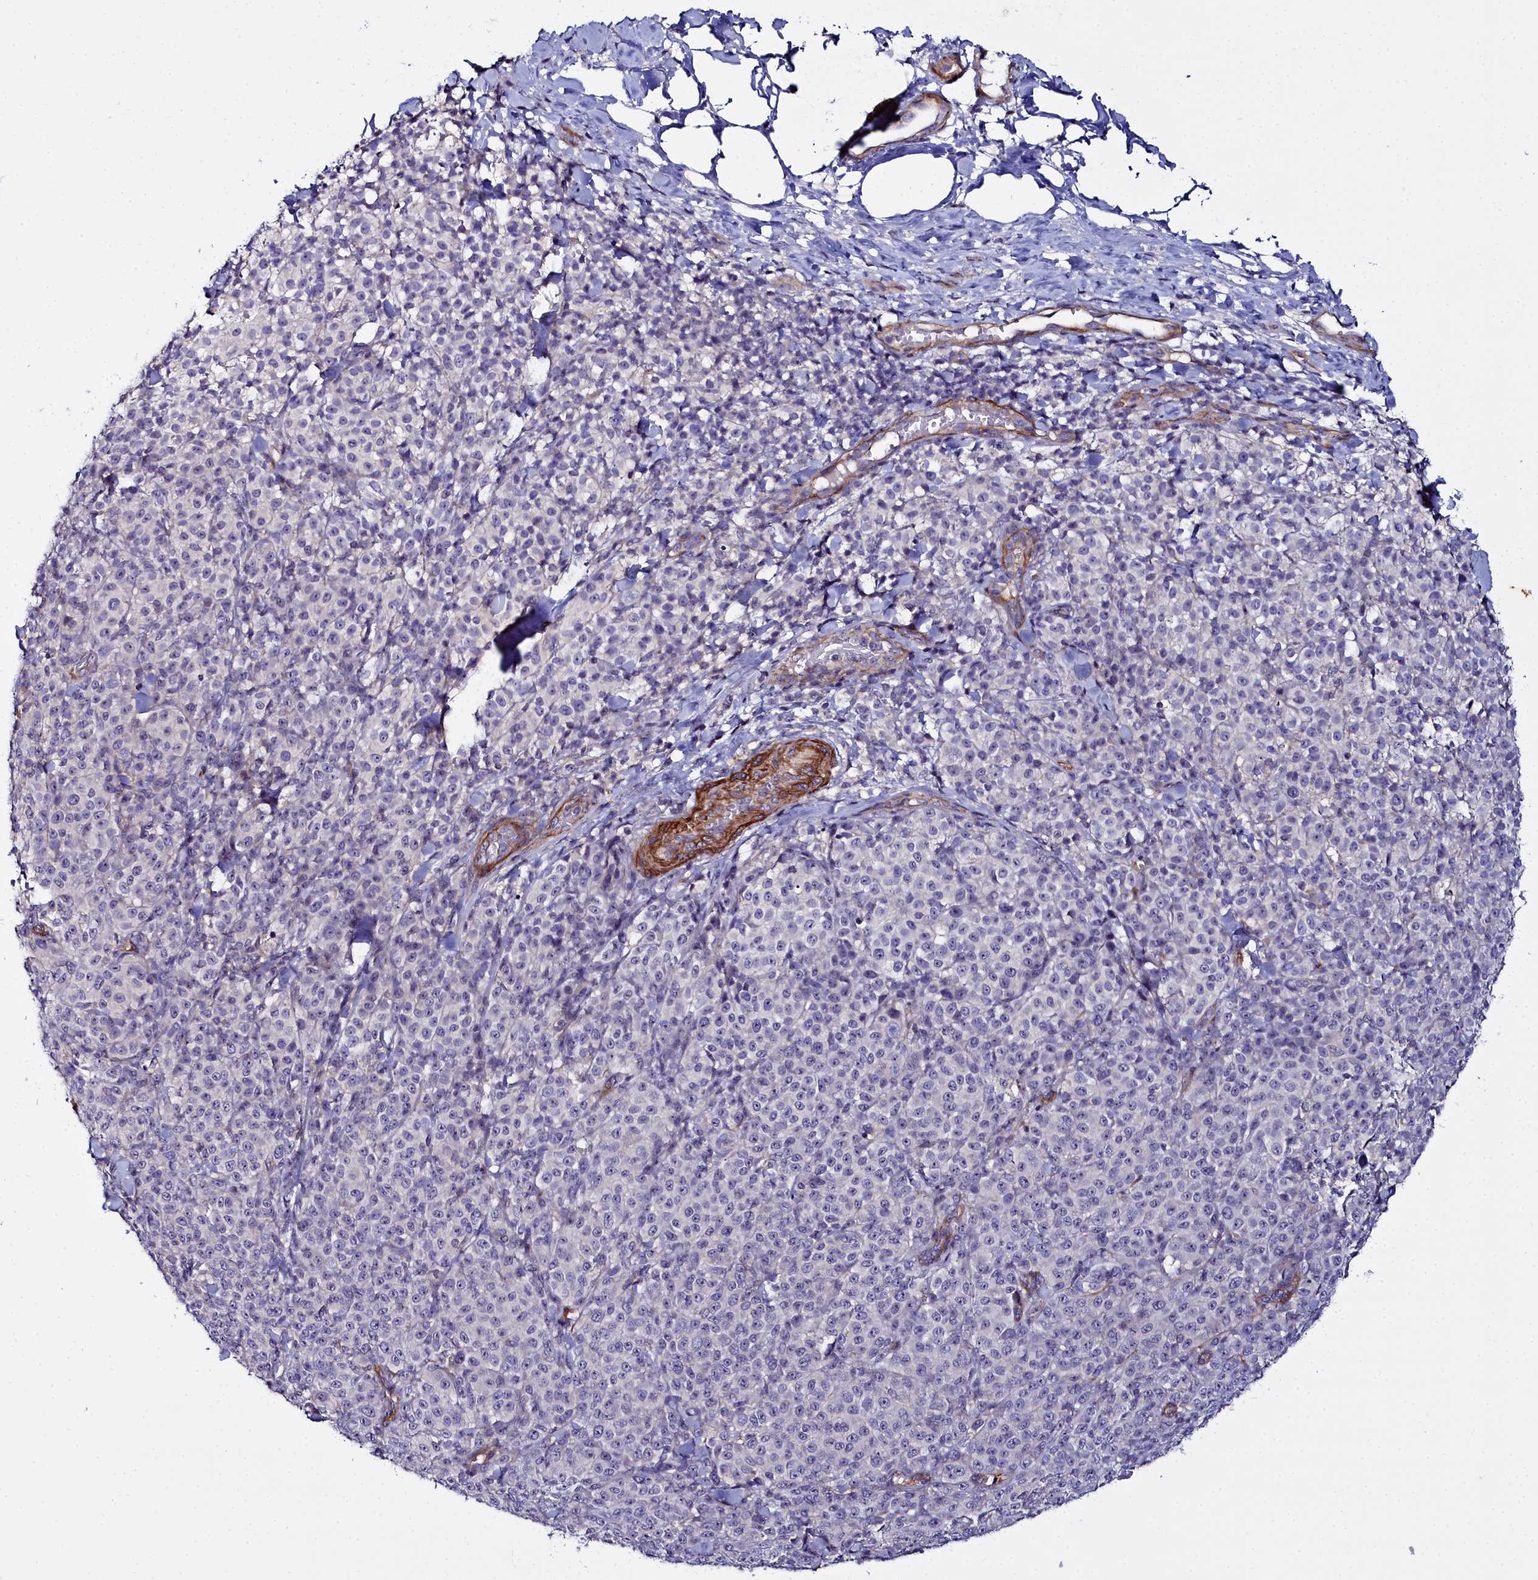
{"staining": {"intensity": "negative", "quantity": "none", "location": "none"}, "tissue": "melanoma", "cell_type": "Tumor cells", "image_type": "cancer", "snomed": [{"axis": "morphology", "description": "Normal tissue, NOS"}, {"axis": "morphology", "description": "Malignant melanoma, NOS"}, {"axis": "topography", "description": "Skin"}], "caption": "High power microscopy photomicrograph of an IHC photomicrograph of melanoma, revealing no significant staining in tumor cells.", "gene": "FADS3", "patient": {"sex": "female", "age": 34}}